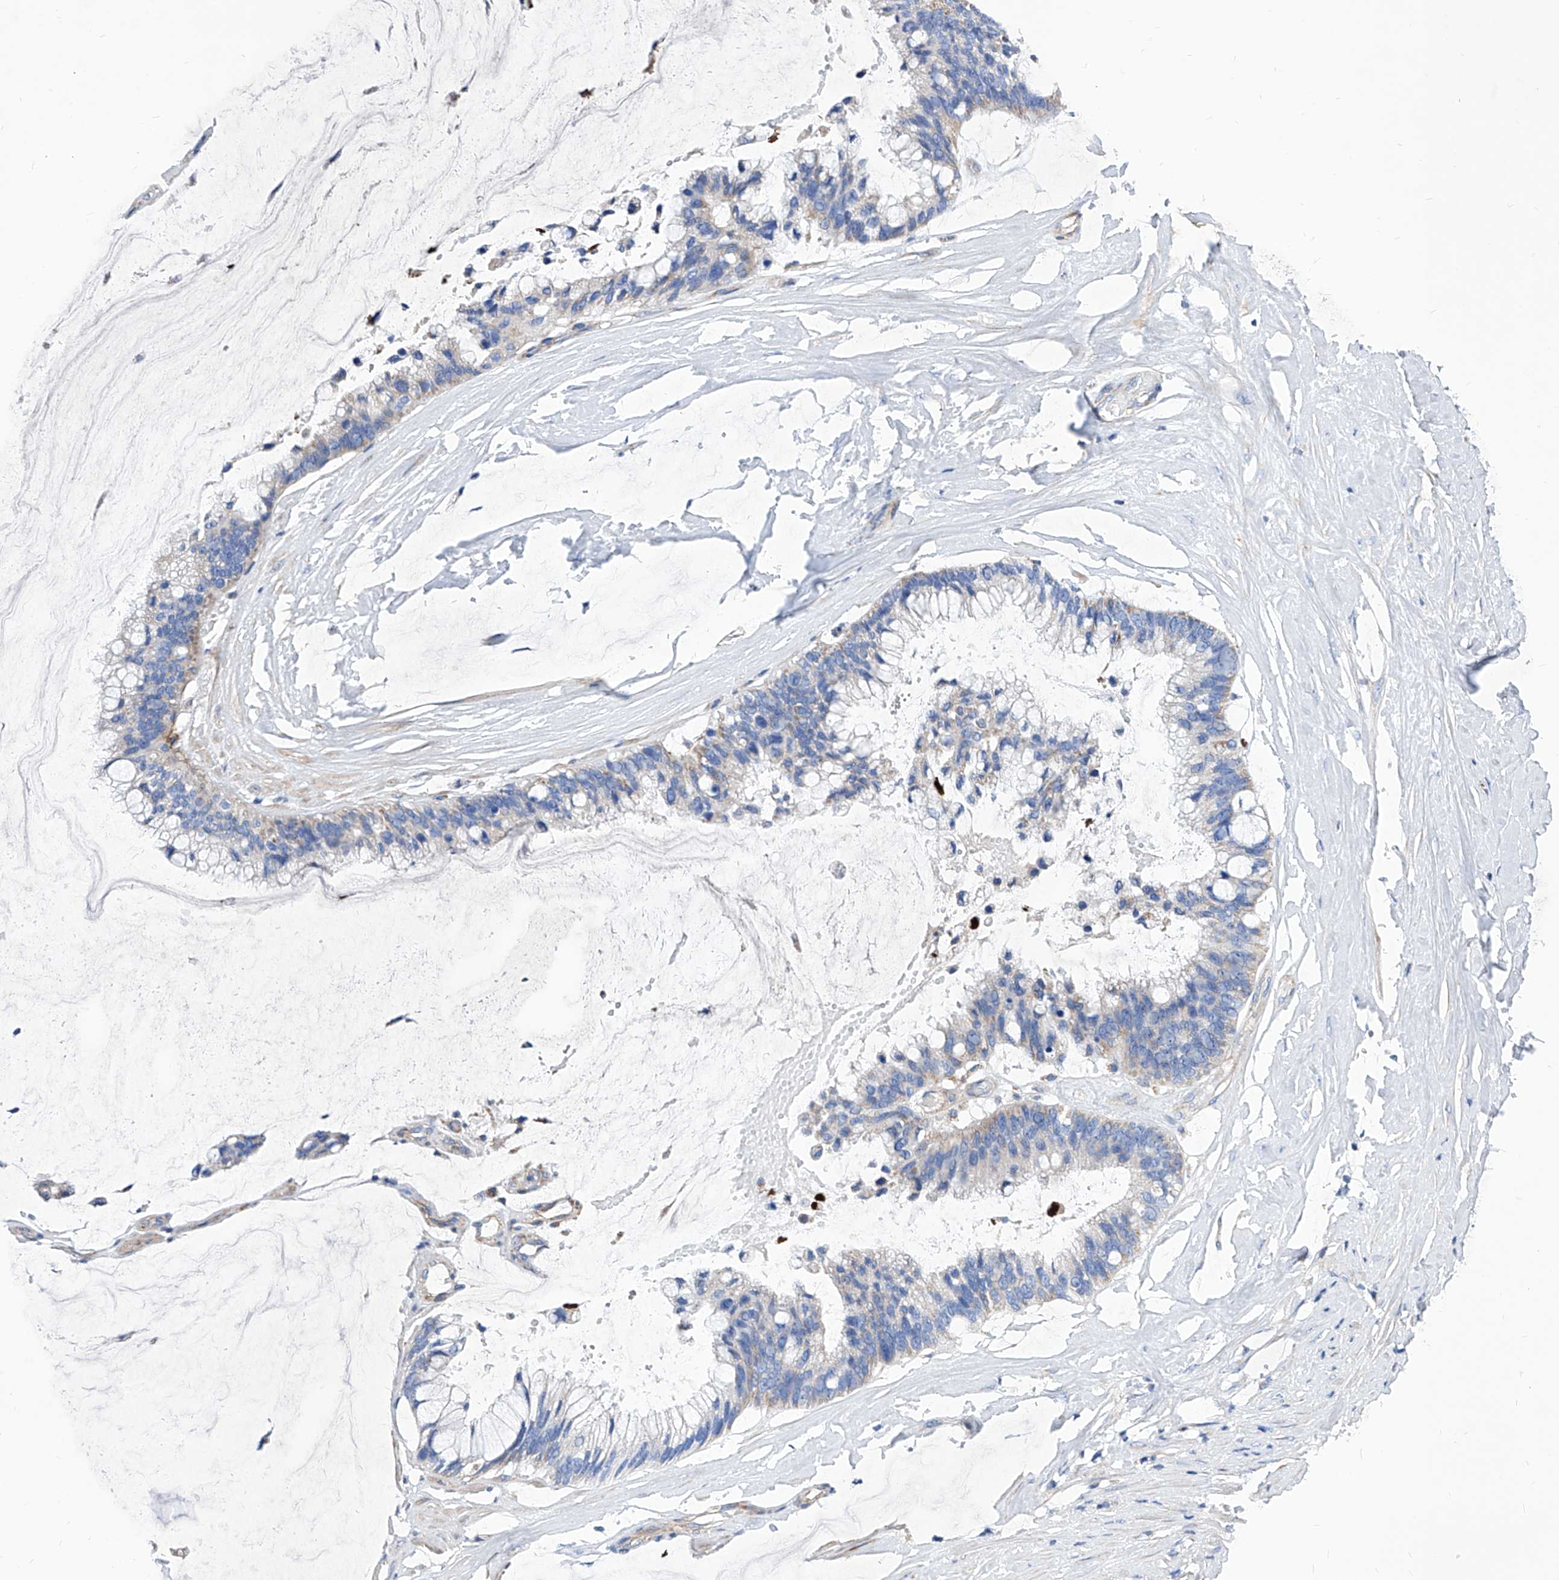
{"staining": {"intensity": "weak", "quantity": "<25%", "location": "cytoplasmic/membranous"}, "tissue": "ovarian cancer", "cell_type": "Tumor cells", "image_type": "cancer", "snomed": [{"axis": "morphology", "description": "Cystadenocarcinoma, mucinous, NOS"}, {"axis": "topography", "description": "Ovary"}], "caption": "Immunohistochemistry (IHC) image of neoplastic tissue: human ovarian cancer (mucinous cystadenocarcinoma) stained with DAB shows no significant protein positivity in tumor cells.", "gene": "HRNR", "patient": {"sex": "female", "age": 39}}